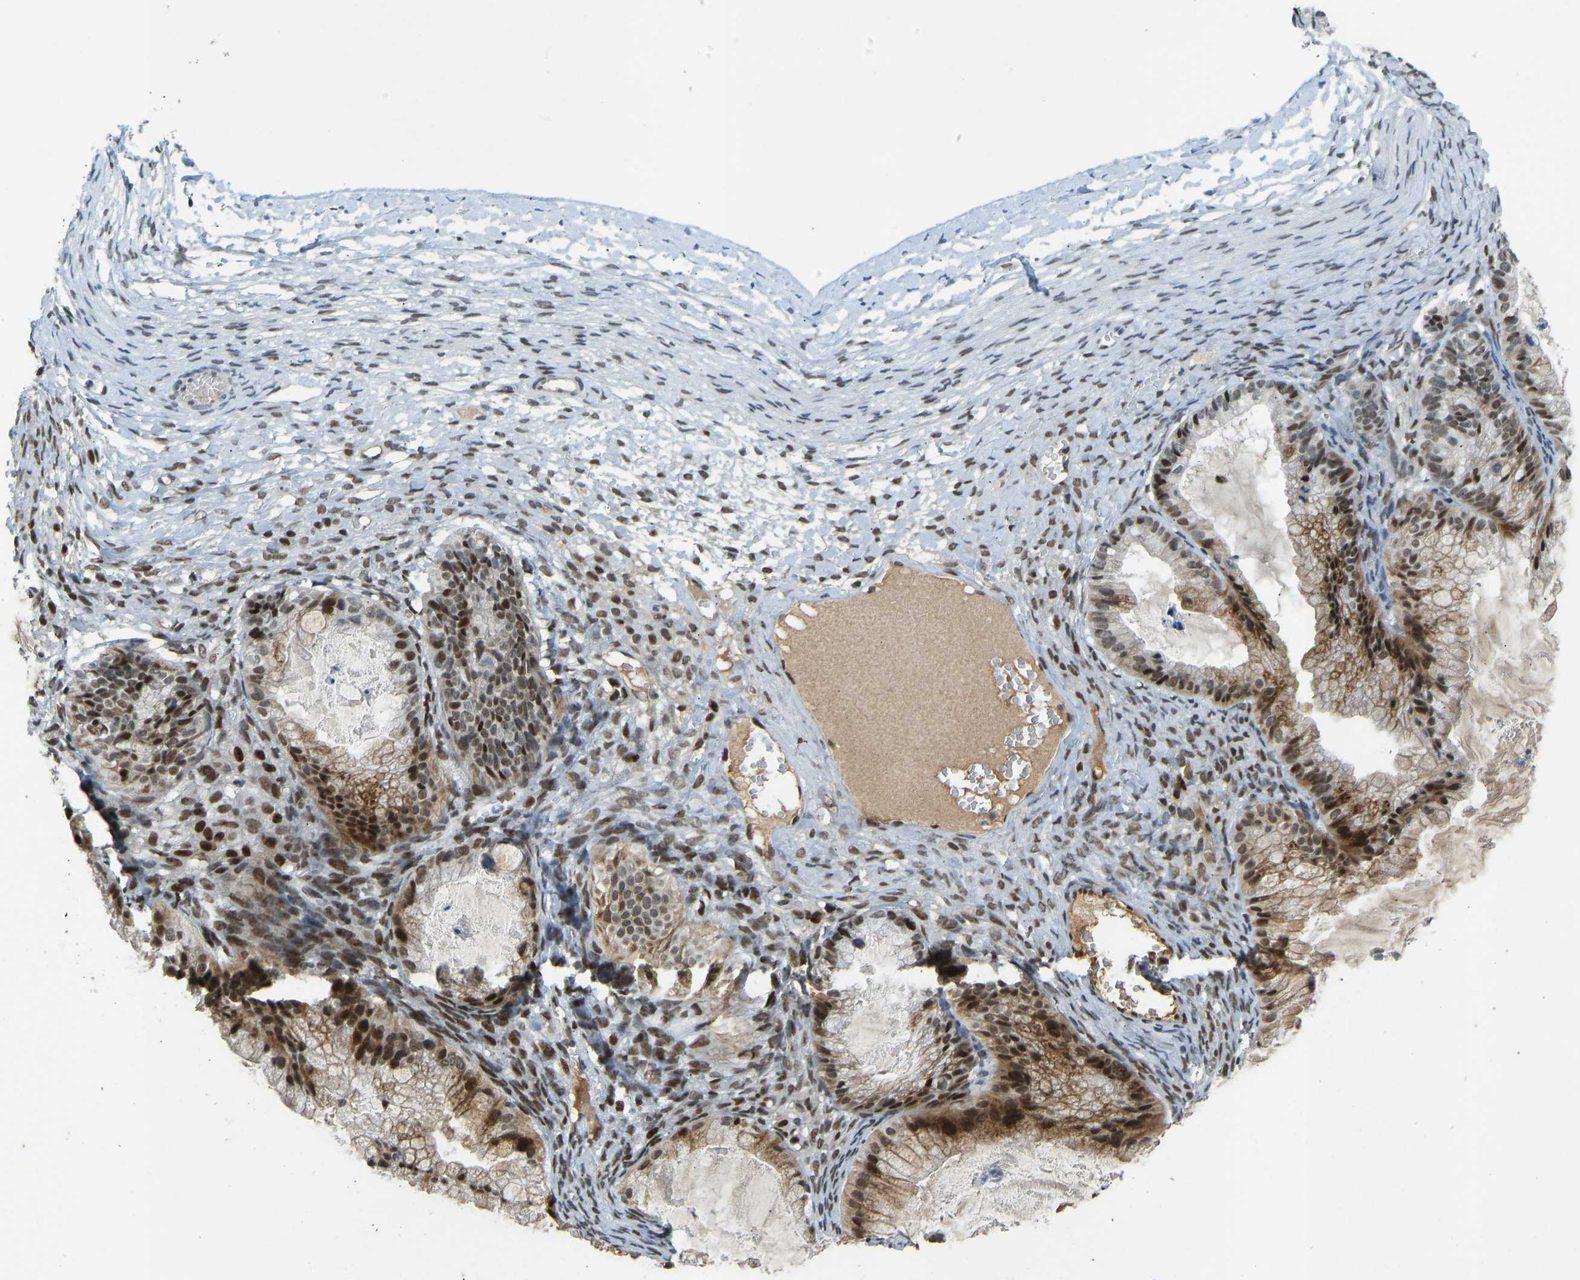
{"staining": {"intensity": "strong", "quantity": ">75%", "location": "nuclear"}, "tissue": "ovarian cancer", "cell_type": "Tumor cells", "image_type": "cancer", "snomed": [{"axis": "morphology", "description": "Cystadenocarcinoma, mucinous, NOS"}, {"axis": "topography", "description": "Ovary"}], "caption": "Protein expression analysis of ovarian cancer displays strong nuclear positivity in about >75% of tumor cells.", "gene": "FOXK1", "patient": {"sex": "female", "age": 57}}